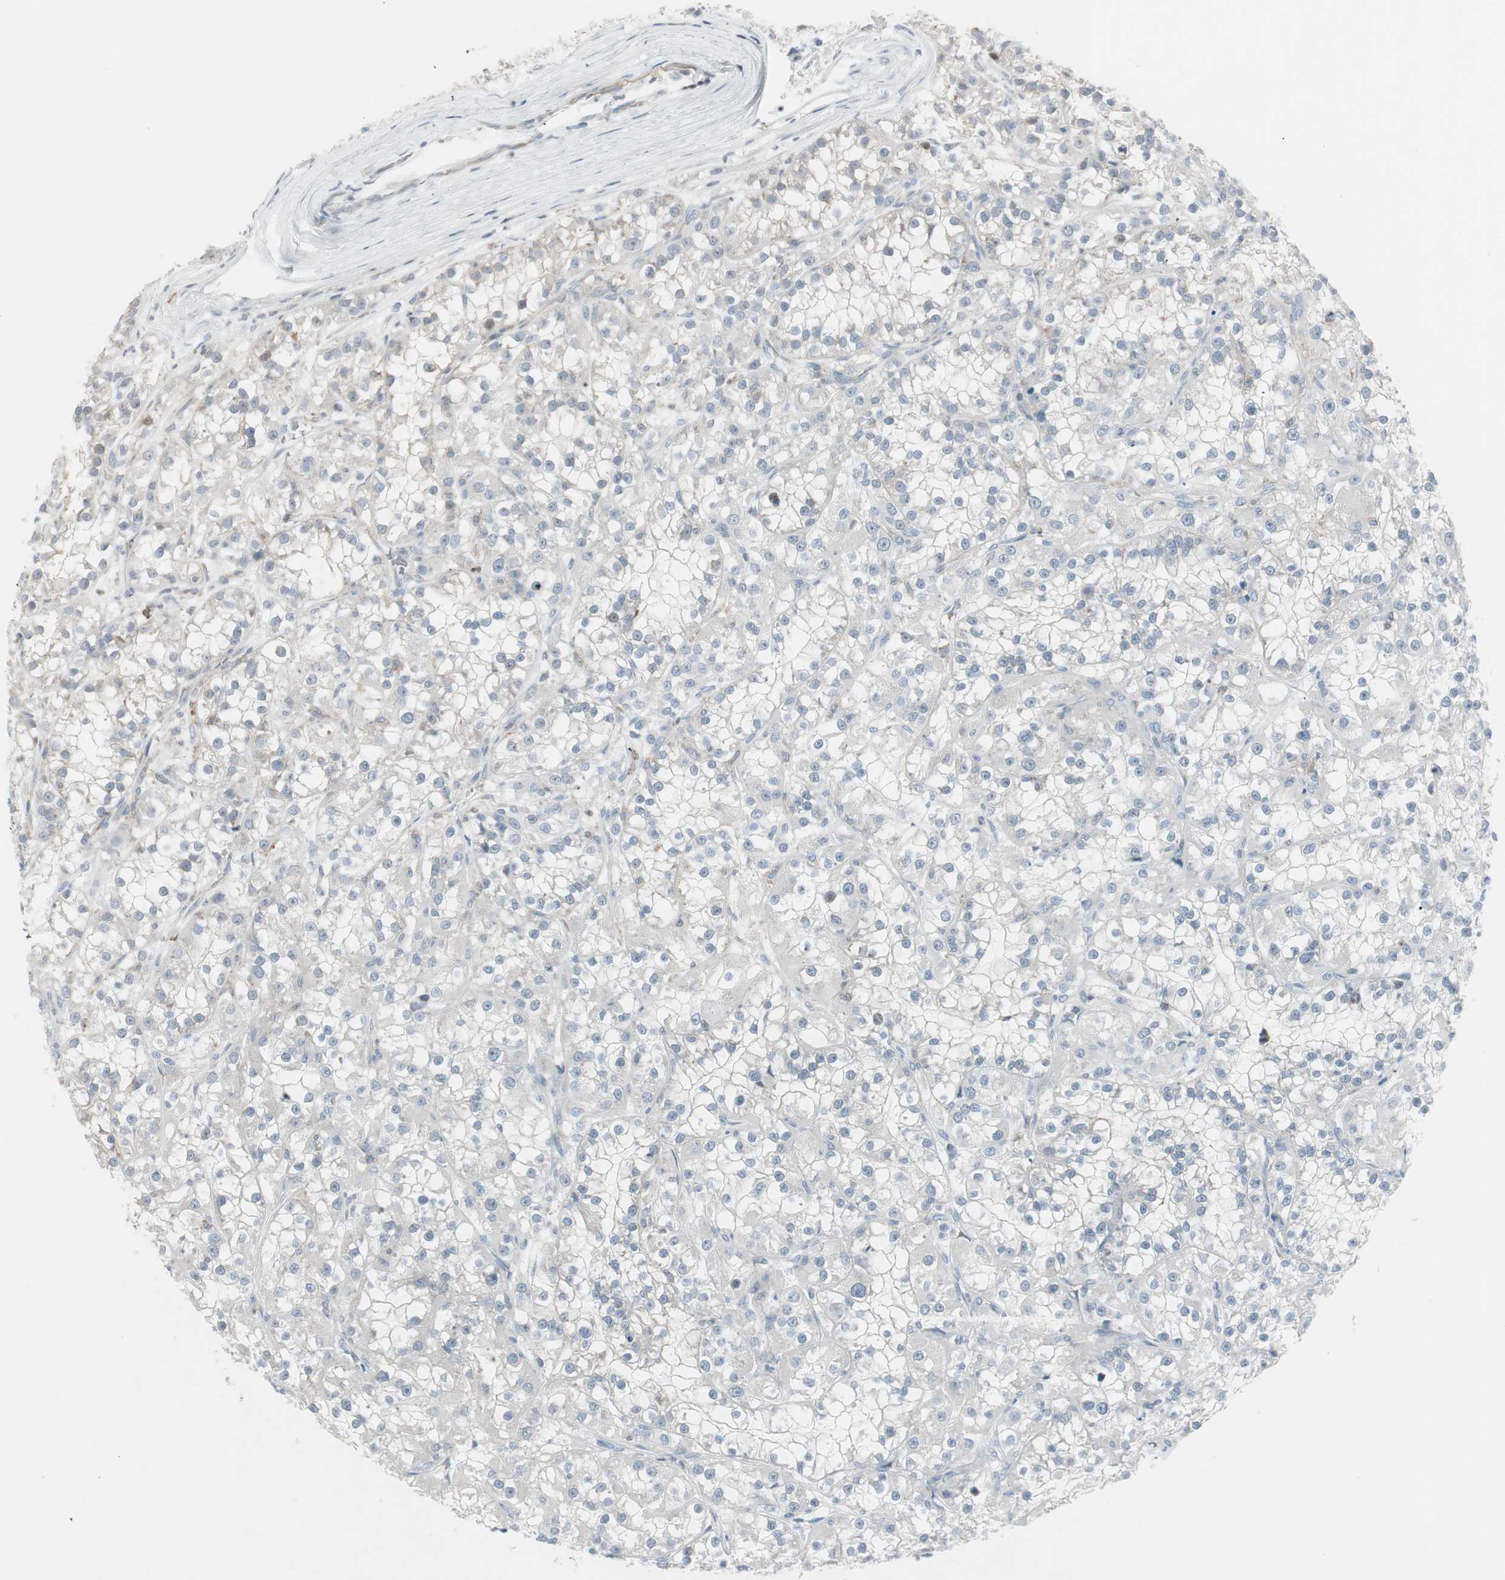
{"staining": {"intensity": "negative", "quantity": "none", "location": "none"}, "tissue": "renal cancer", "cell_type": "Tumor cells", "image_type": "cancer", "snomed": [{"axis": "morphology", "description": "Adenocarcinoma, NOS"}, {"axis": "topography", "description": "Kidney"}], "caption": "DAB immunohistochemical staining of human renal cancer (adenocarcinoma) shows no significant expression in tumor cells. Nuclei are stained in blue.", "gene": "MAP4K4", "patient": {"sex": "female", "age": 52}}